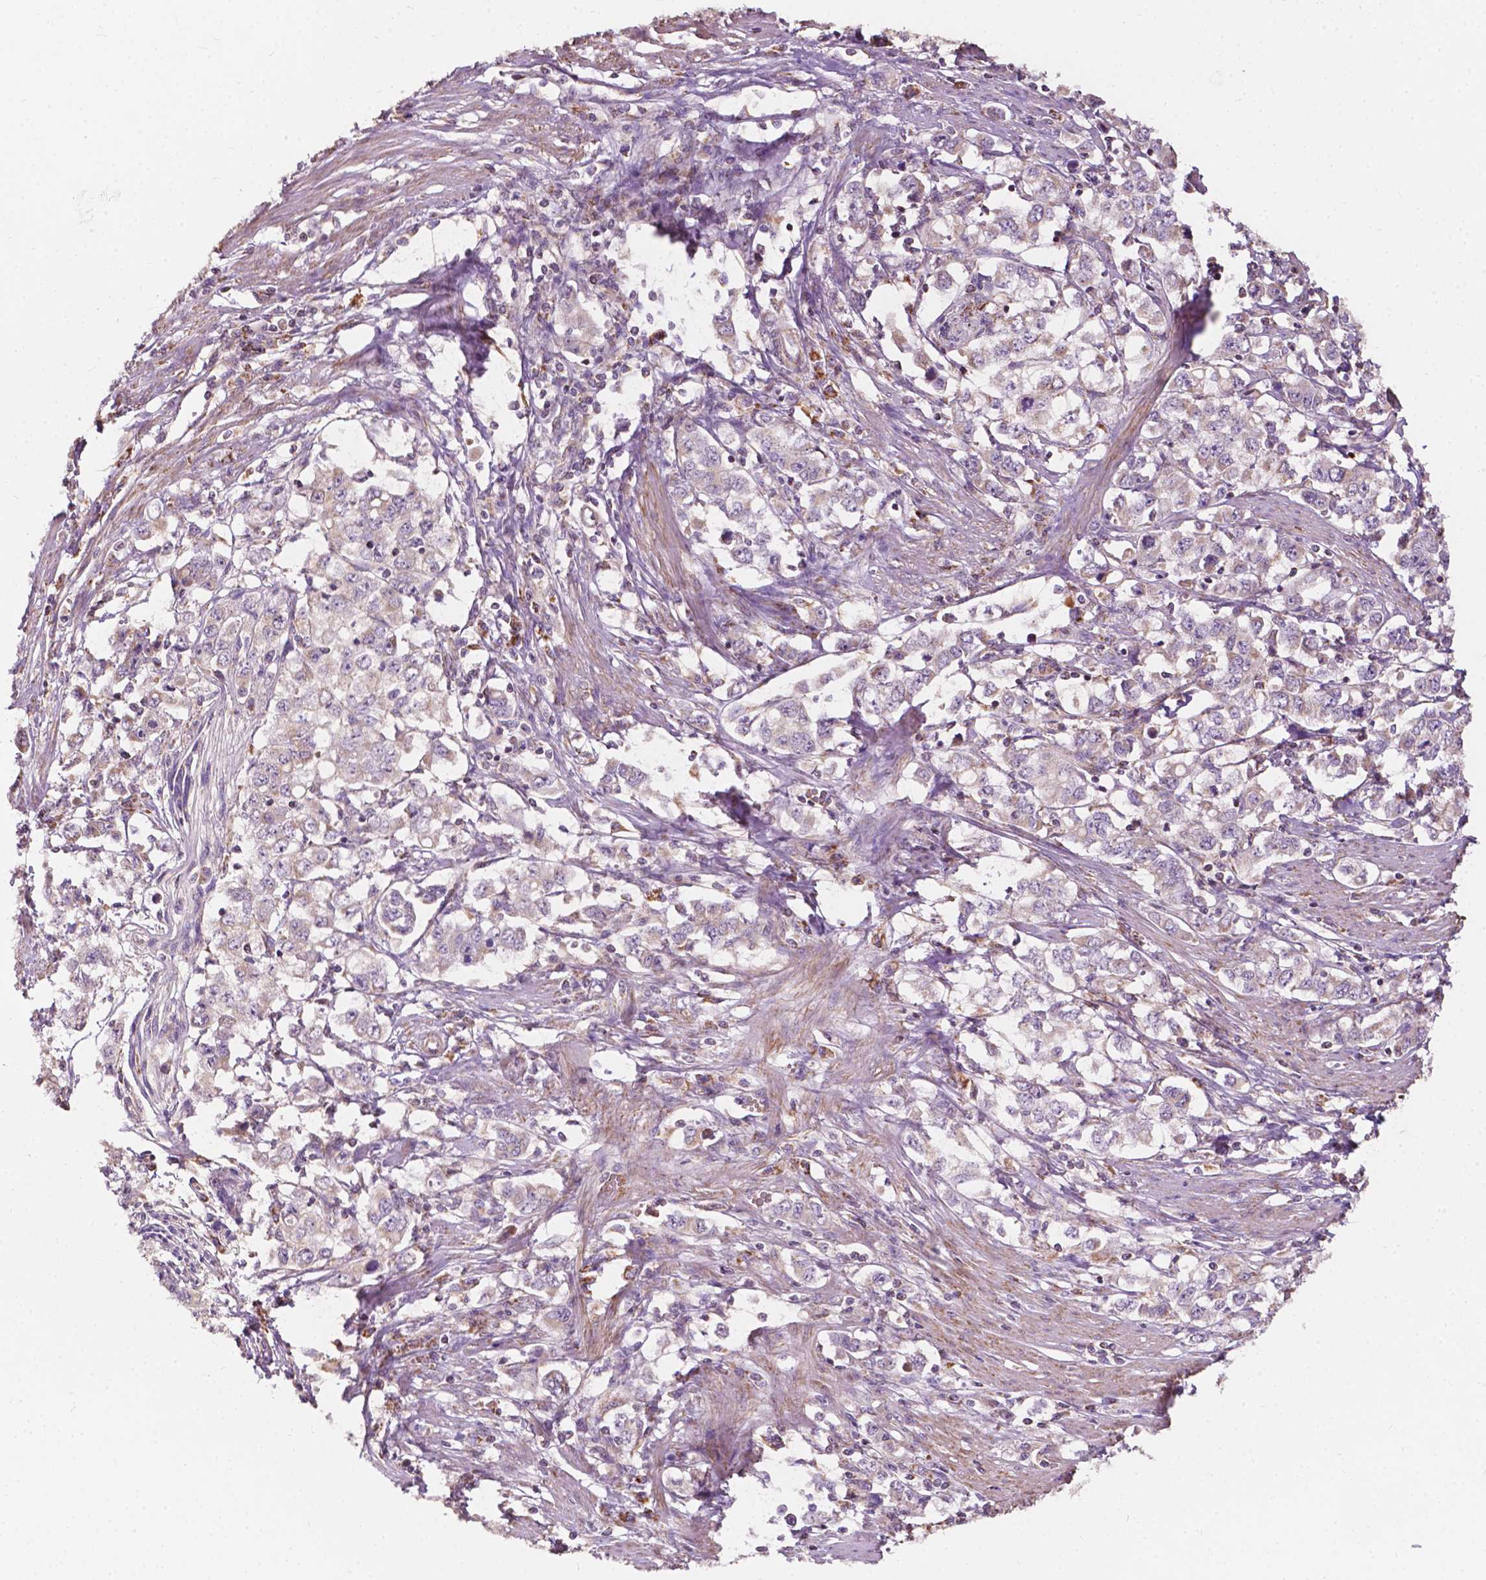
{"staining": {"intensity": "weak", "quantity": "25%-75%", "location": "cytoplasmic/membranous"}, "tissue": "stomach cancer", "cell_type": "Tumor cells", "image_type": "cancer", "snomed": [{"axis": "morphology", "description": "Adenocarcinoma, NOS"}, {"axis": "topography", "description": "Stomach, lower"}], "caption": "The micrograph shows immunohistochemical staining of stomach adenocarcinoma. There is weak cytoplasmic/membranous expression is identified in about 25%-75% of tumor cells. (Brightfield microscopy of DAB IHC at high magnification).", "gene": "NDUFA10", "patient": {"sex": "female", "age": 72}}